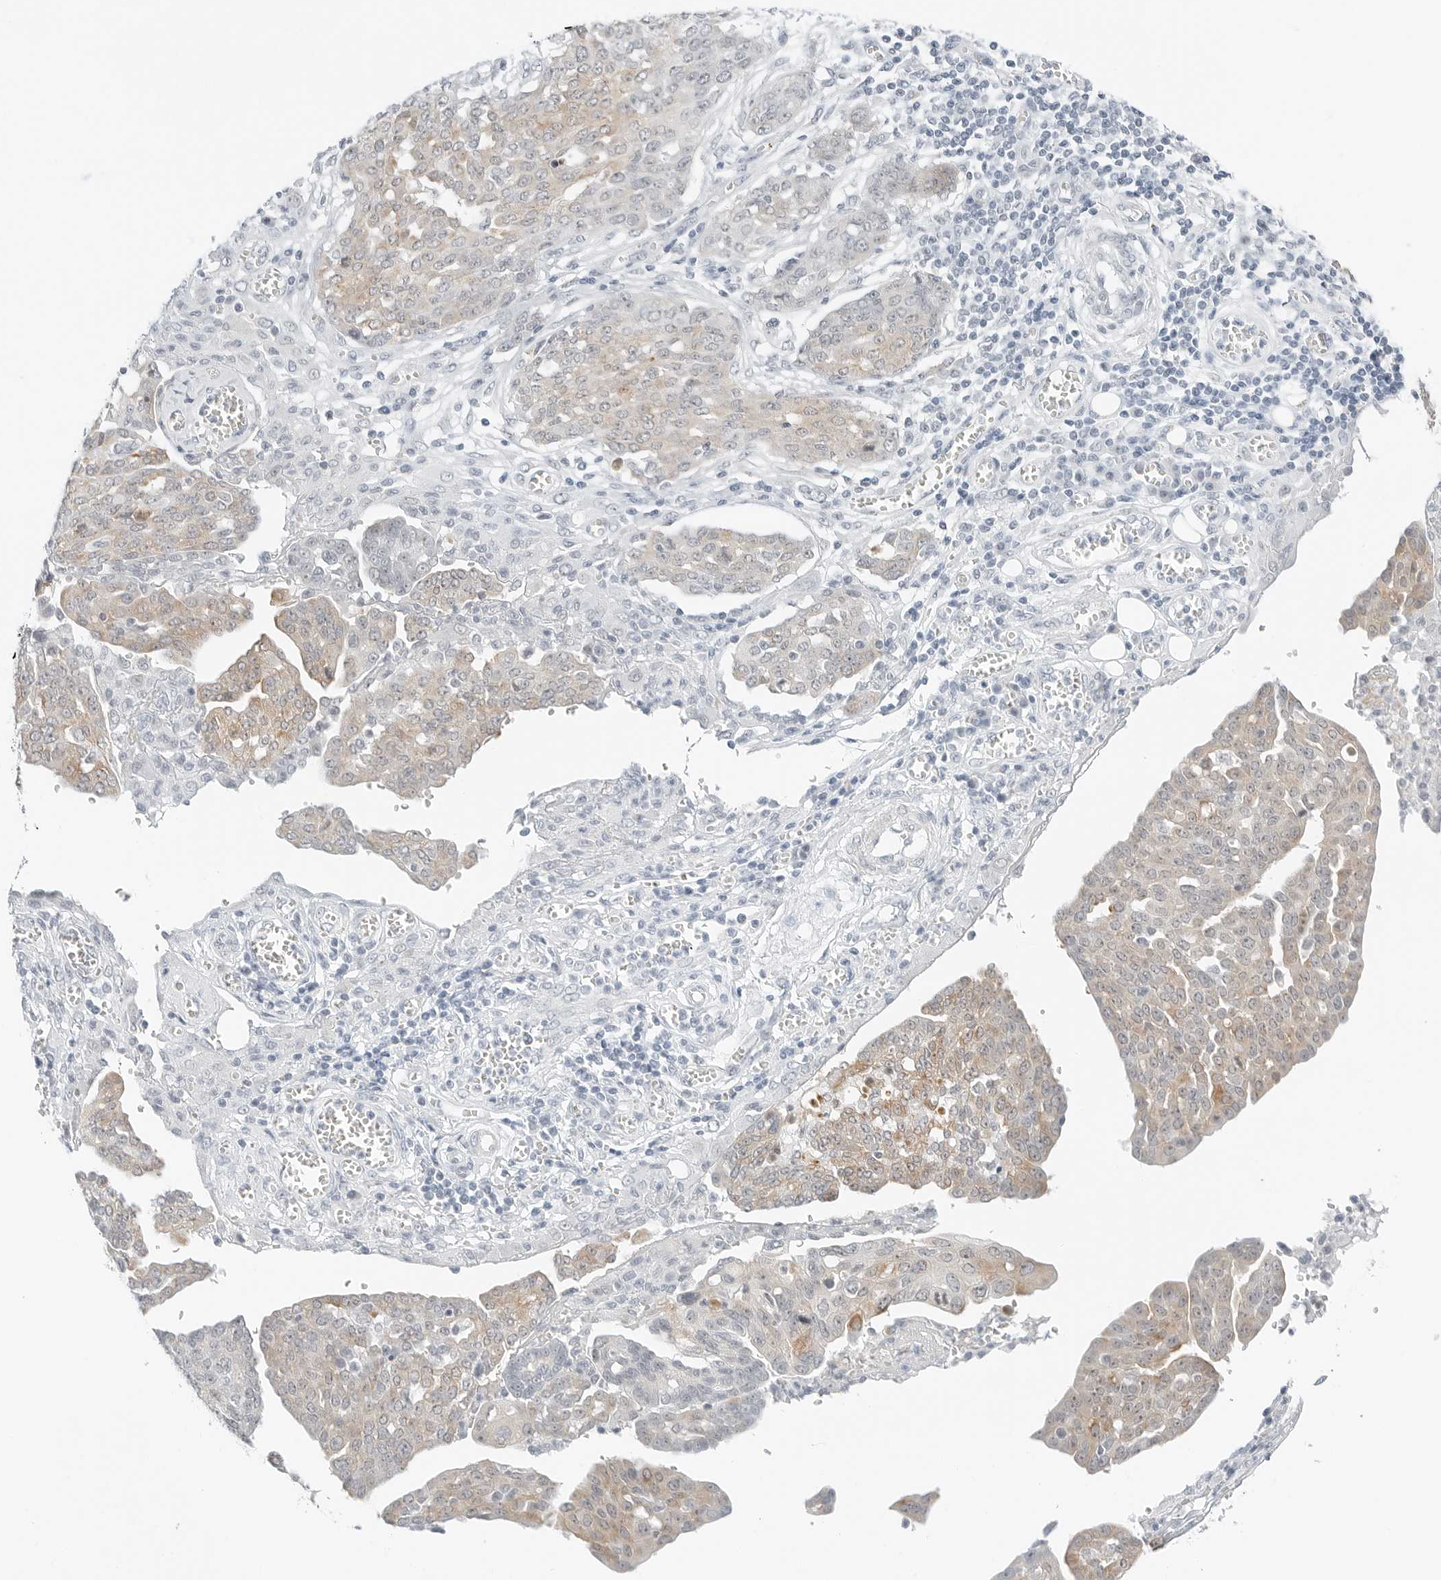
{"staining": {"intensity": "weak", "quantity": "<25%", "location": "cytoplasmic/membranous"}, "tissue": "ovarian cancer", "cell_type": "Tumor cells", "image_type": "cancer", "snomed": [{"axis": "morphology", "description": "Cystadenocarcinoma, serous, NOS"}, {"axis": "topography", "description": "Soft tissue"}, {"axis": "topography", "description": "Ovary"}], "caption": "Ovarian serous cystadenocarcinoma was stained to show a protein in brown. There is no significant positivity in tumor cells. Brightfield microscopy of immunohistochemistry stained with DAB (3,3'-diaminobenzidine) (brown) and hematoxylin (blue), captured at high magnification.", "gene": "CCSAP", "patient": {"sex": "female", "age": 57}}